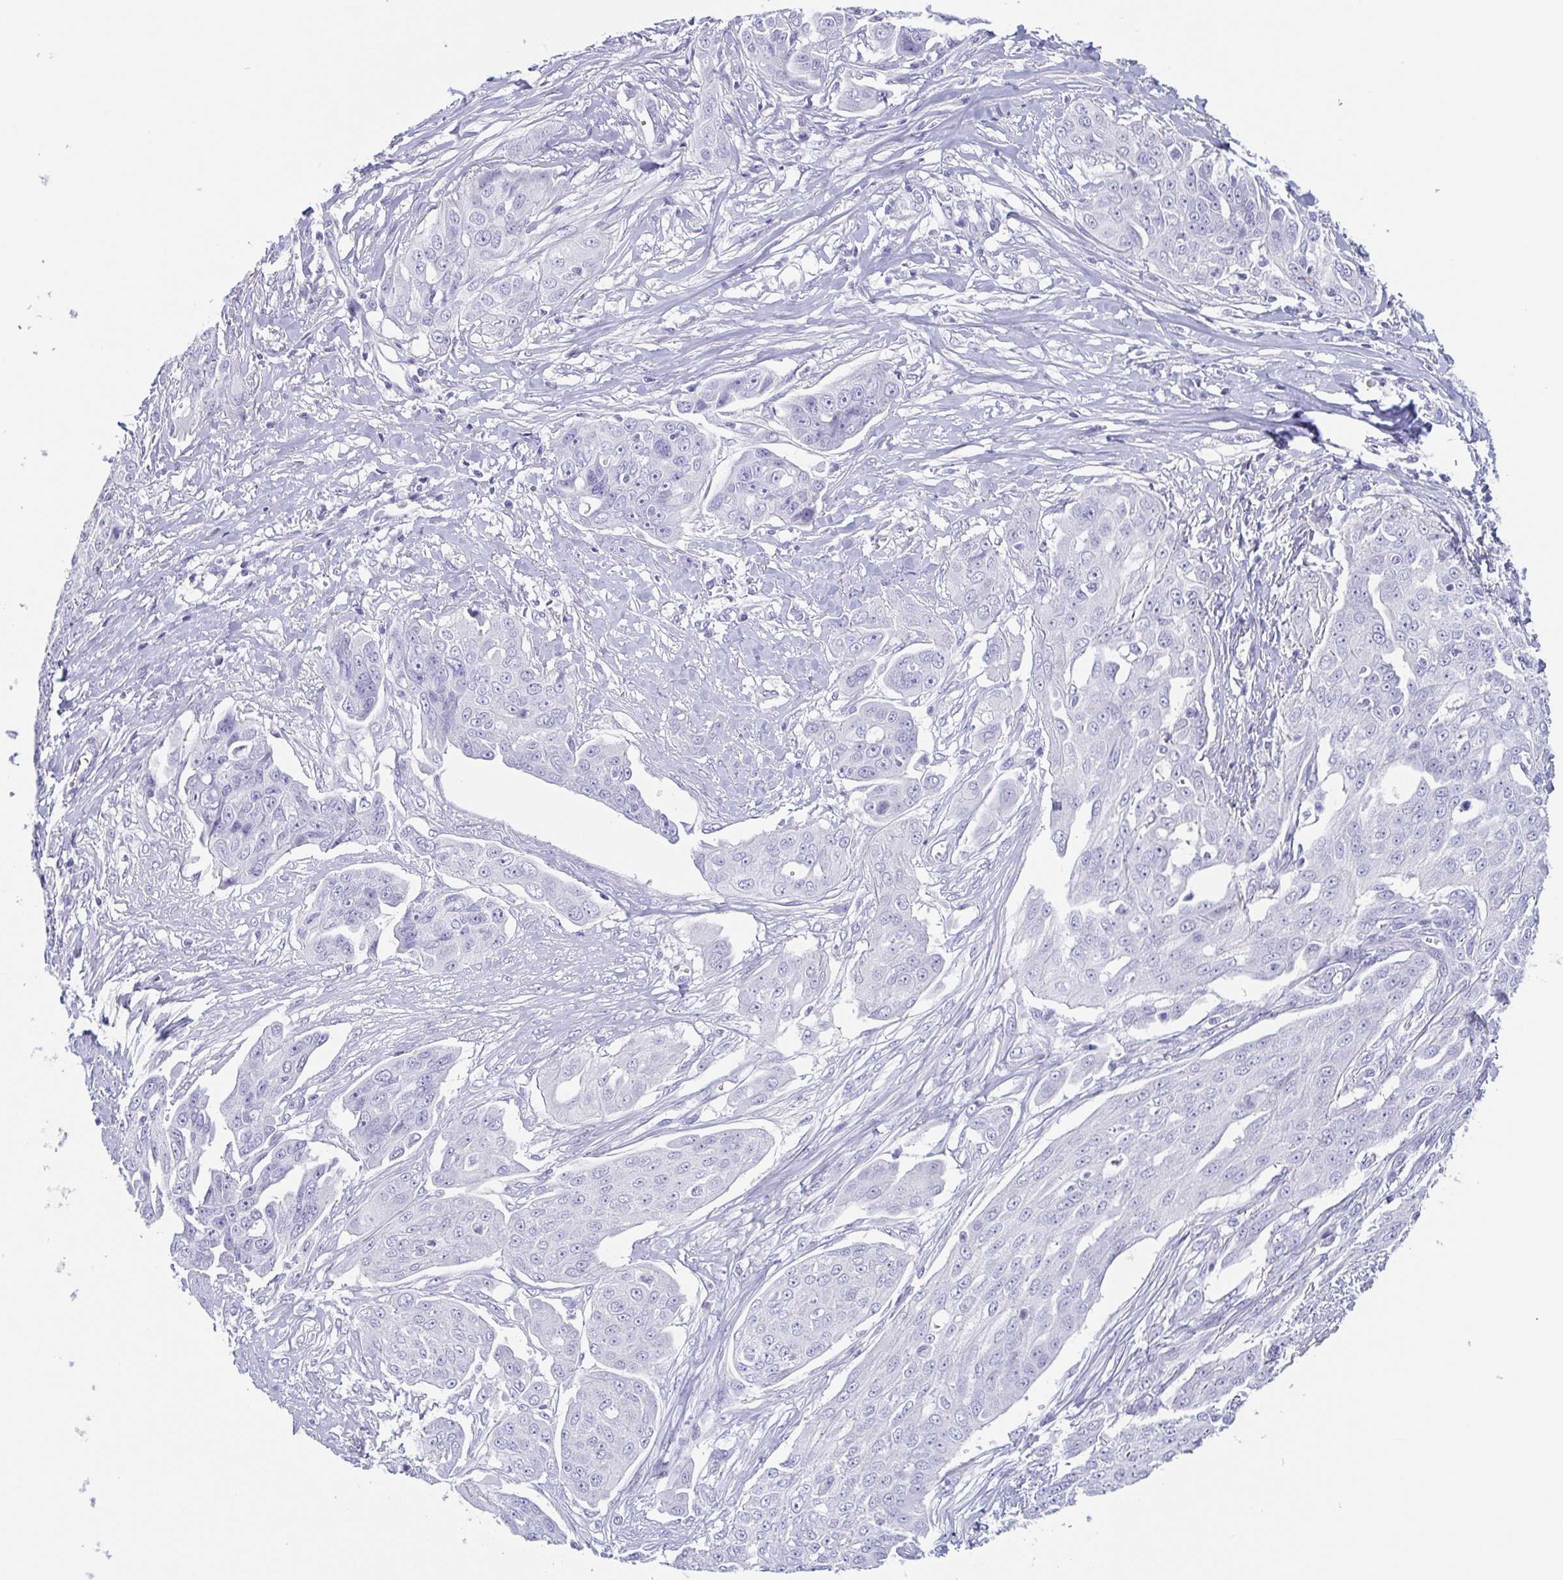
{"staining": {"intensity": "negative", "quantity": "none", "location": "none"}, "tissue": "ovarian cancer", "cell_type": "Tumor cells", "image_type": "cancer", "snomed": [{"axis": "morphology", "description": "Carcinoma, endometroid"}, {"axis": "topography", "description": "Ovary"}], "caption": "Immunohistochemical staining of human endometroid carcinoma (ovarian) exhibits no significant positivity in tumor cells. (Immunohistochemistry, brightfield microscopy, high magnification).", "gene": "TAGLN3", "patient": {"sex": "female", "age": 70}}